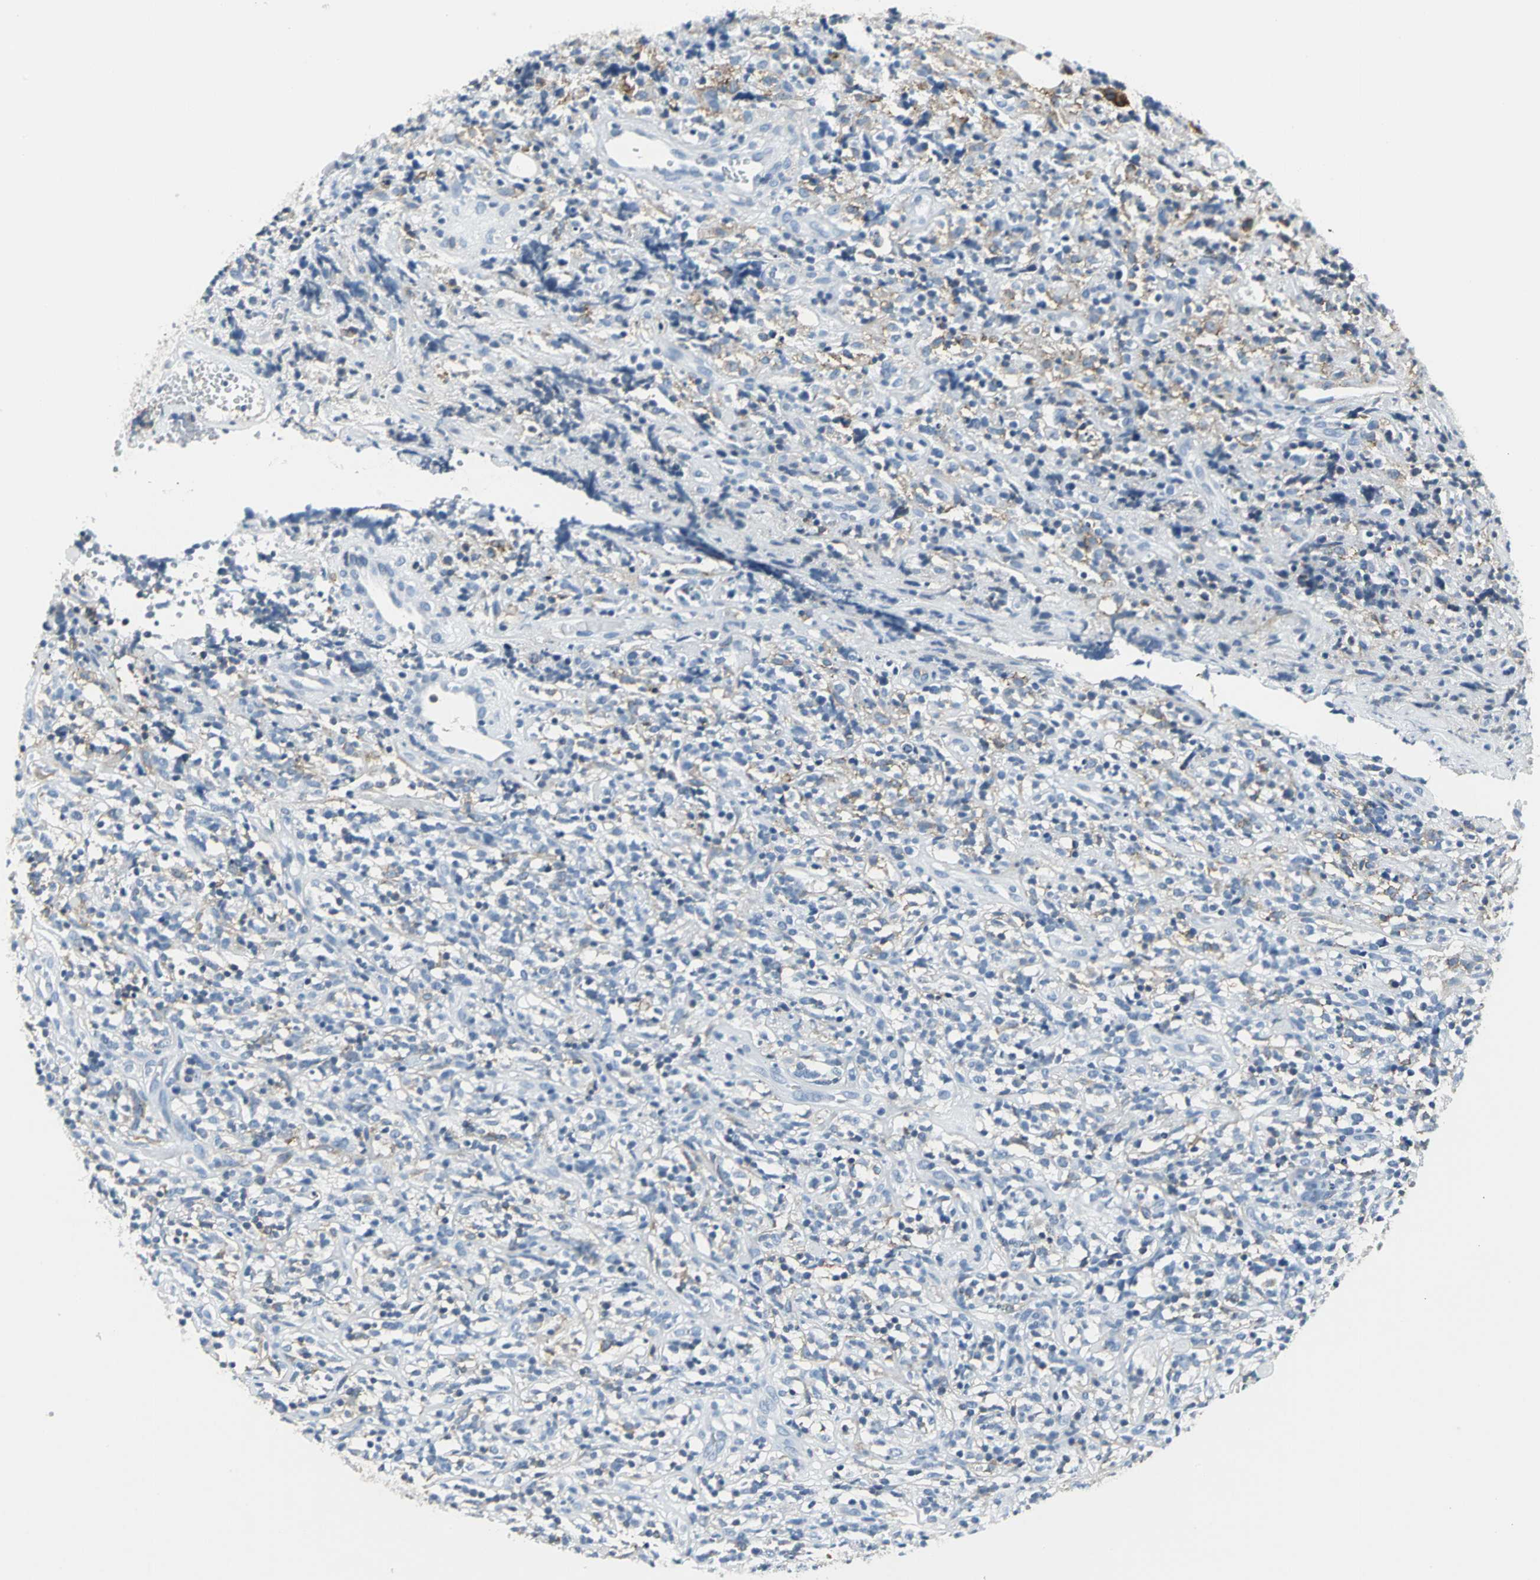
{"staining": {"intensity": "weak", "quantity": "25%-75%", "location": "cytoplasmic/membranous"}, "tissue": "lymphoma", "cell_type": "Tumor cells", "image_type": "cancer", "snomed": [{"axis": "morphology", "description": "Malignant lymphoma, non-Hodgkin's type, High grade"}, {"axis": "topography", "description": "Lymph node"}], "caption": "This image demonstrates IHC staining of human lymphoma, with low weak cytoplasmic/membranous expression in approximately 25%-75% of tumor cells.", "gene": "IQGAP2", "patient": {"sex": "female", "age": 73}}